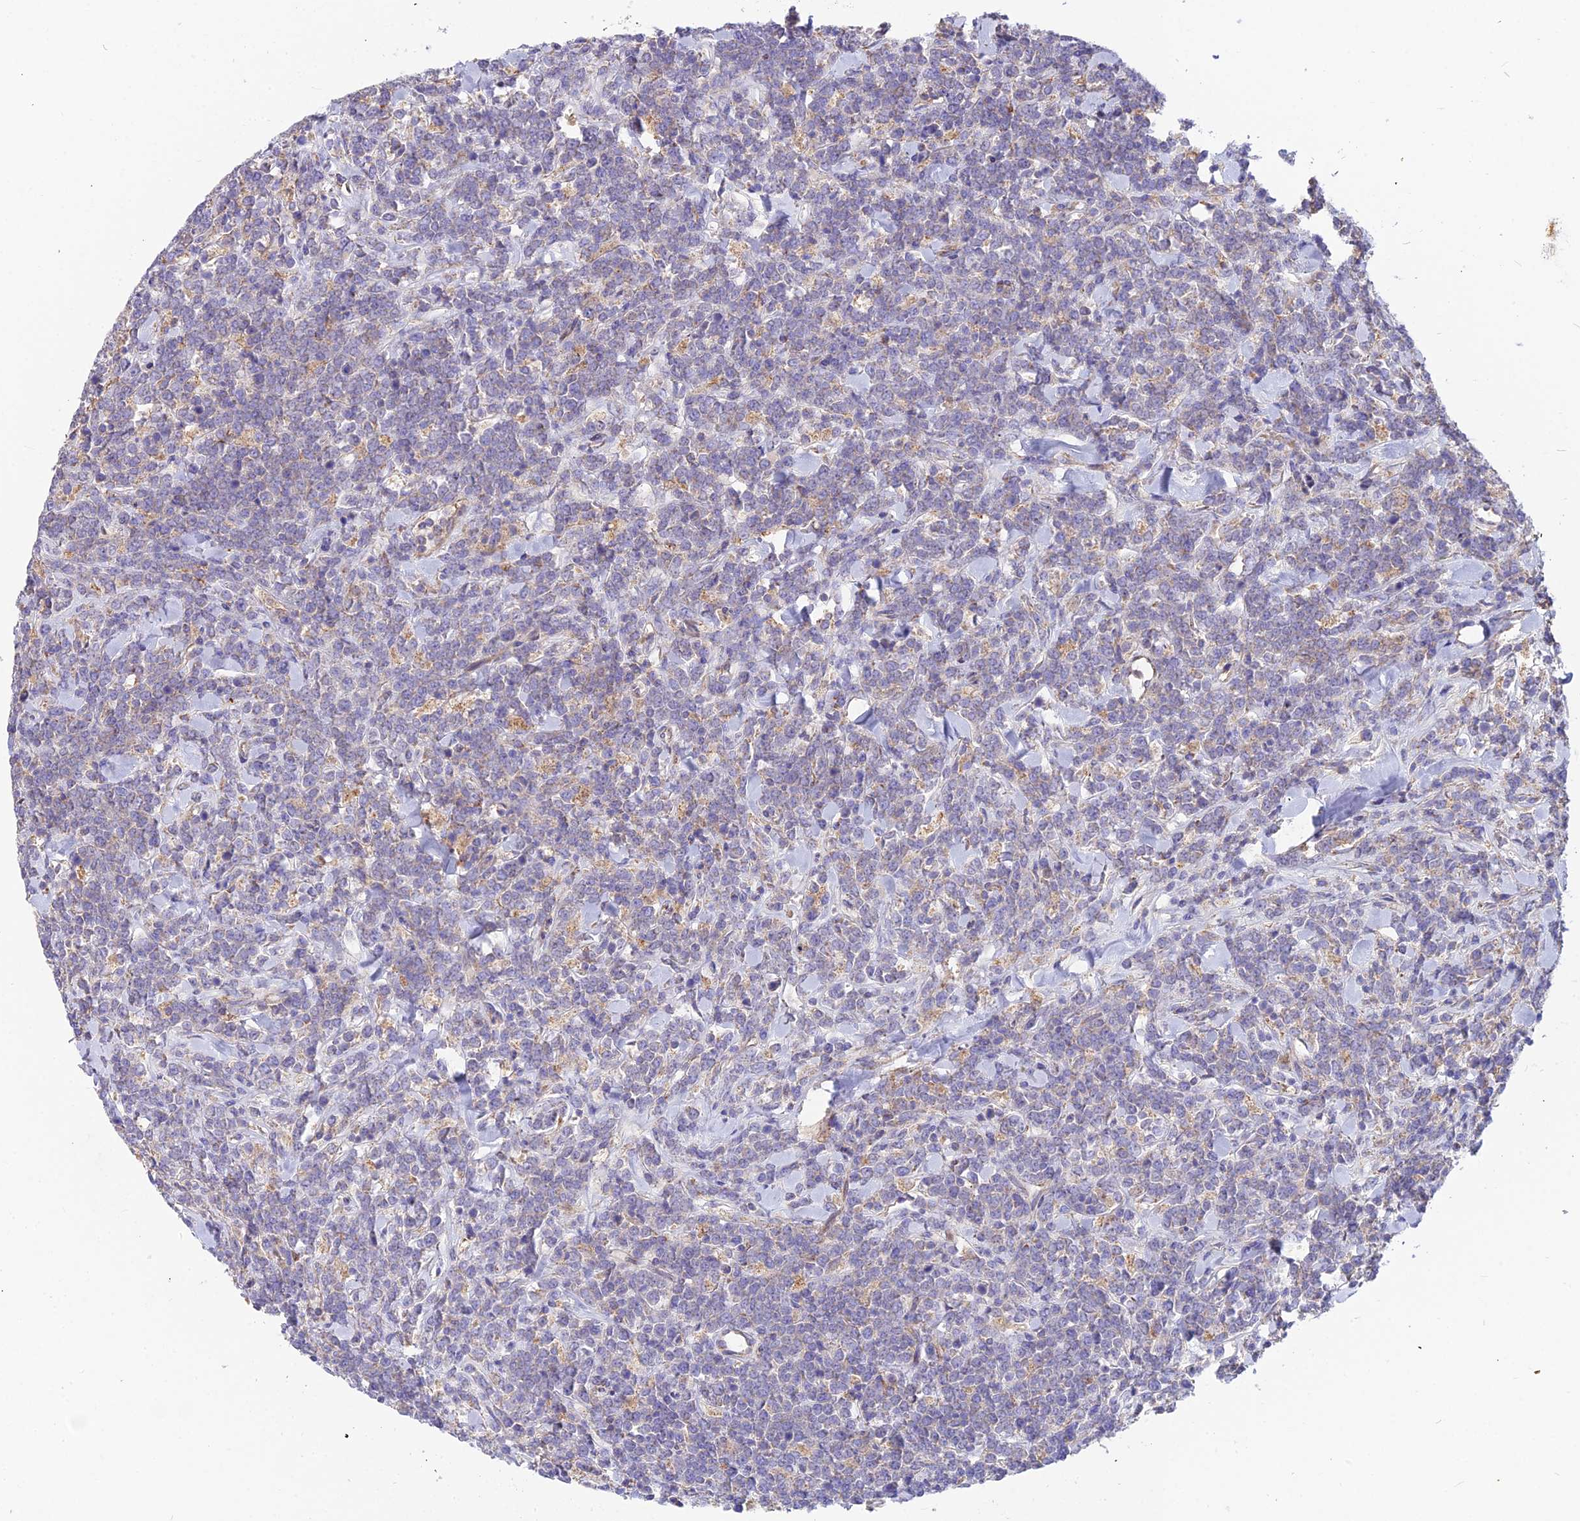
{"staining": {"intensity": "negative", "quantity": "none", "location": "none"}, "tissue": "lymphoma", "cell_type": "Tumor cells", "image_type": "cancer", "snomed": [{"axis": "morphology", "description": "Malignant lymphoma, non-Hodgkin's type, High grade"}, {"axis": "topography", "description": "Small intestine"}], "caption": "The histopathology image reveals no significant positivity in tumor cells of malignant lymphoma, non-Hodgkin's type (high-grade).", "gene": "ASPHD1", "patient": {"sex": "male", "age": 8}}